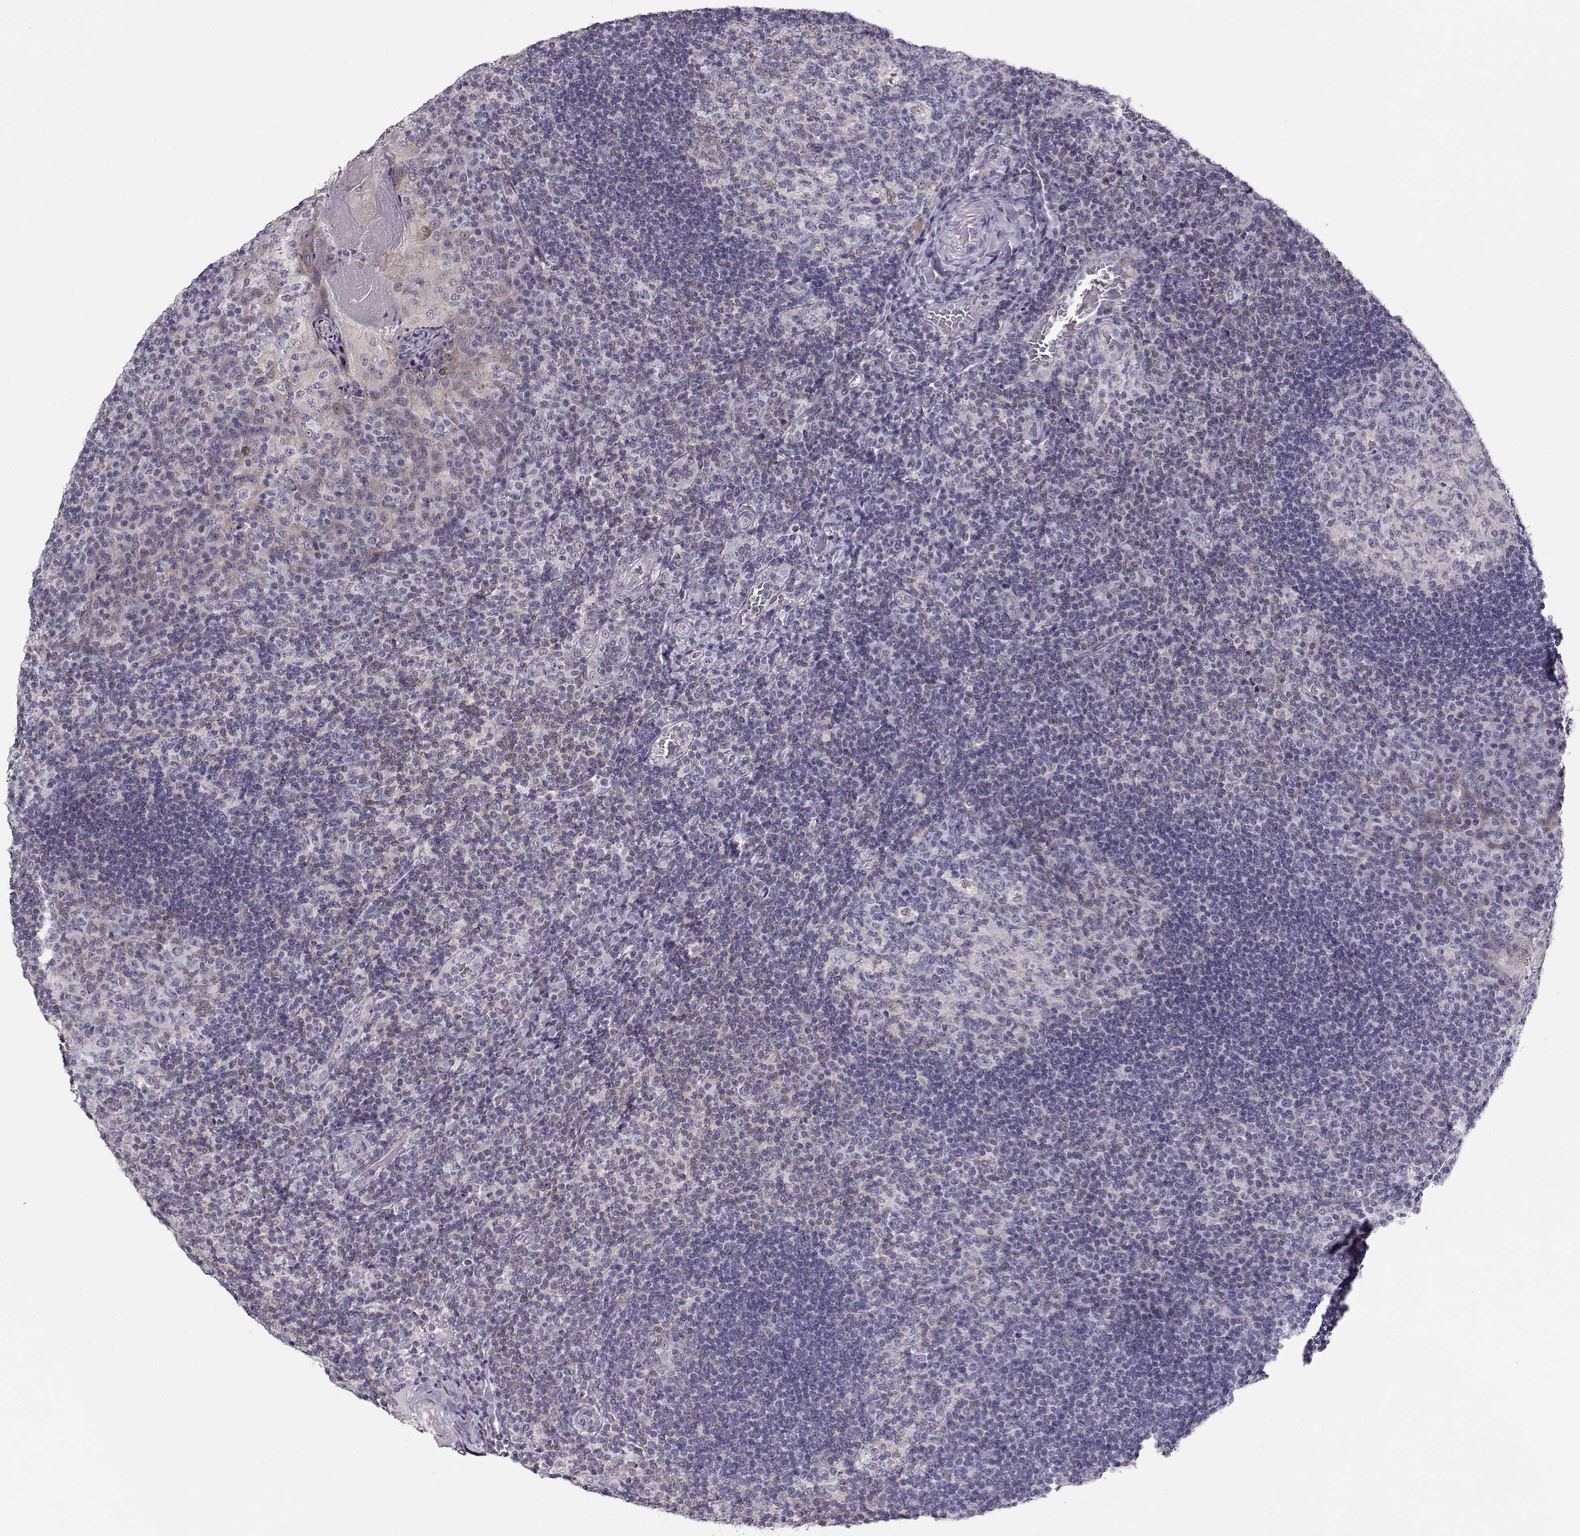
{"staining": {"intensity": "negative", "quantity": "none", "location": "none"}, "tissue": "tonsil", "cell_type": "Germinal center cells", "image_type": "normal", "snomed": [{"axis": "morphology", "description": "Normal tissue, NOS"}, {"axis": "topography", "description": "Tonsil"}], "caption": "Protein analysis of unremarkable tonsil displays no significant expression in germinal center cells. (Immunohistochemistry, brightfield microscopy, high magnification).", "gene": "TEPP", "patient": {"sex": "male", "age": 17}}